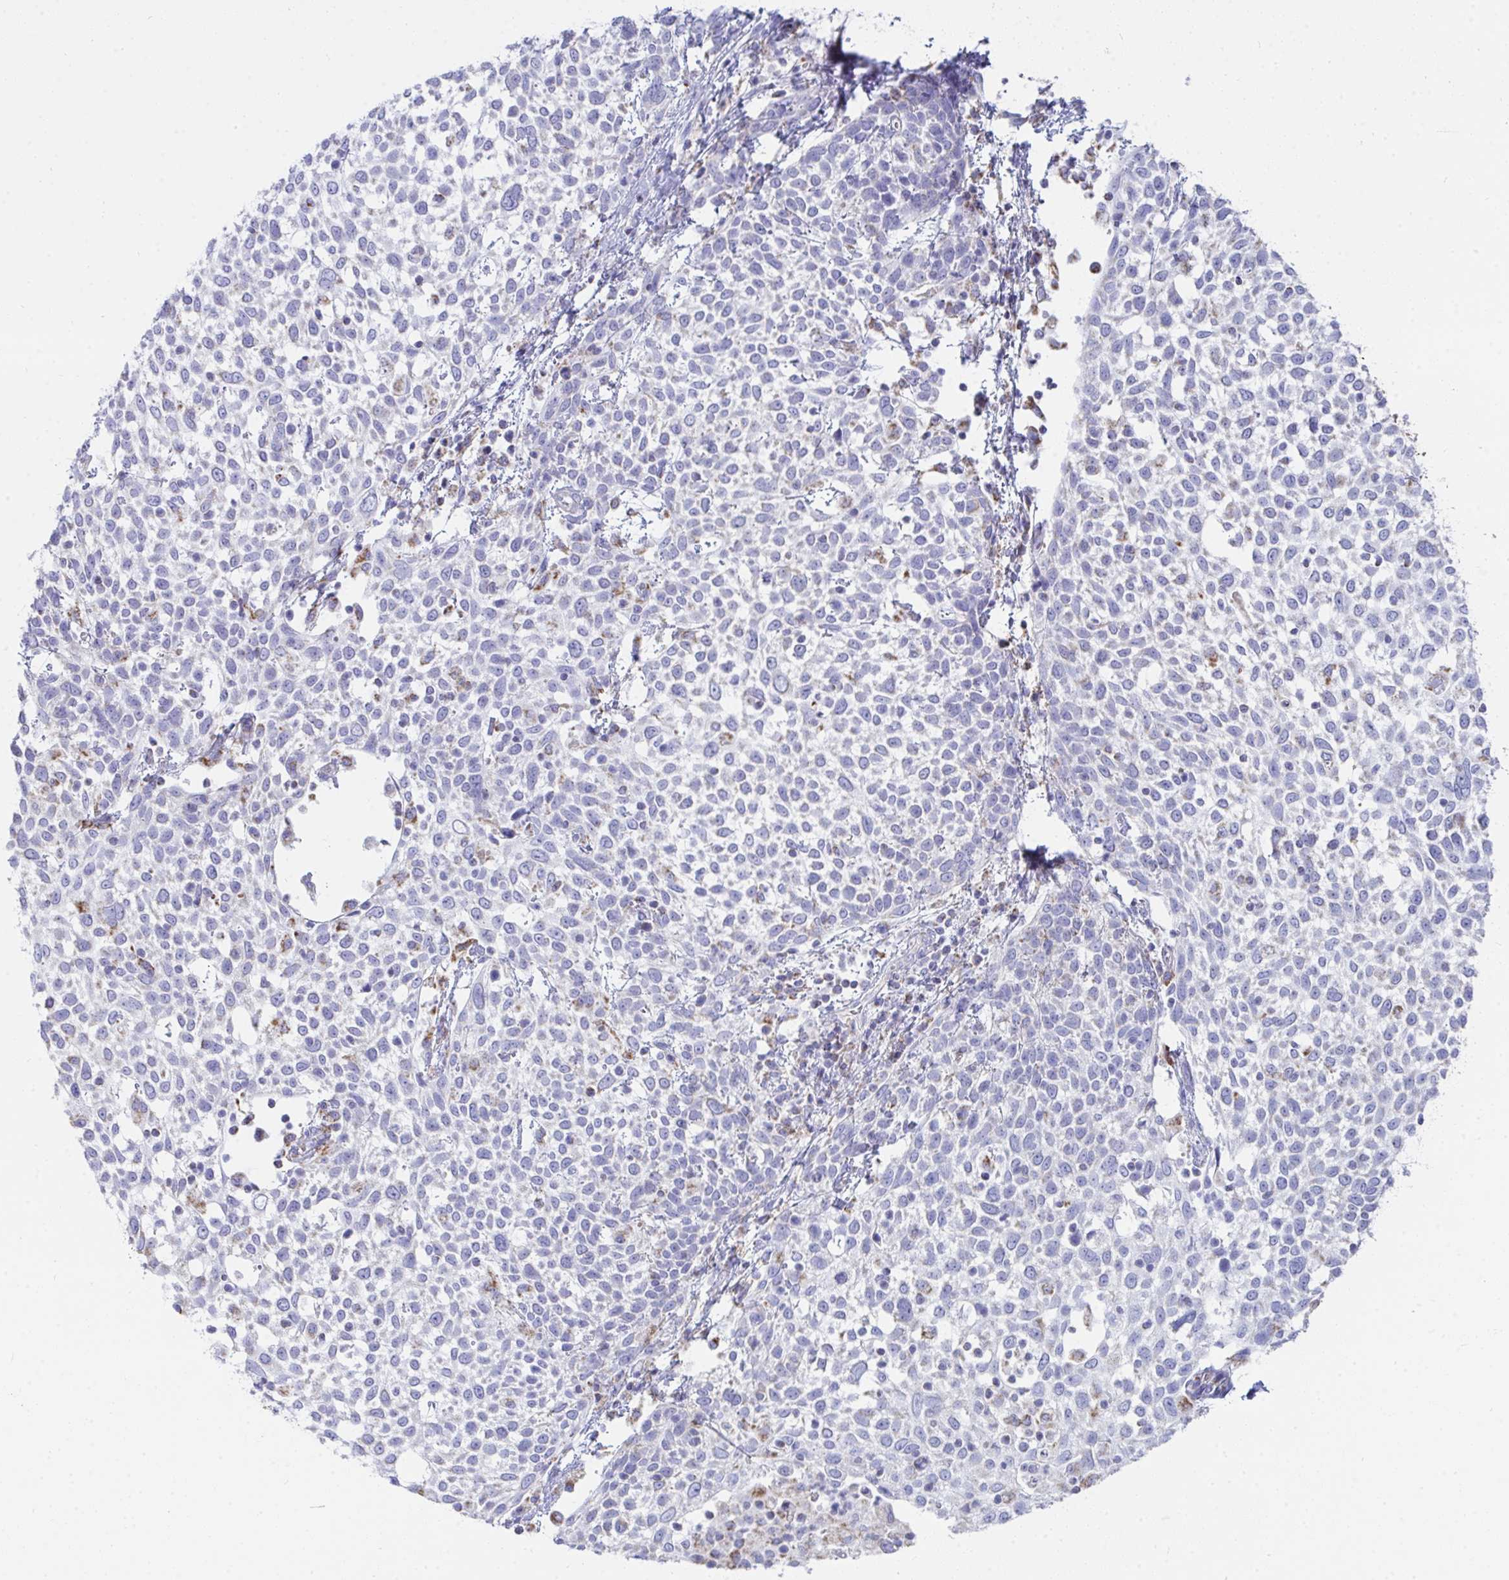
{"staining": {"intensity": "negative", "quantity": "none", "location": "none"}, "tissue": "cervical cancer", "cell_type": "Tumor cells", "image_type": "cancer", "snomed": [{"axis": "morphology", "description": "Squamous cell carcinoma, NOS"}, {"axis": "topography", "description": "Cervix"}], "caption": "This is an immunohistochemistry image of squamous cell carcinoma (cervical). There is no positivity in tumor cells.", "gene": "AIFM1", "patient": {"sex": "female", "age": 61}}